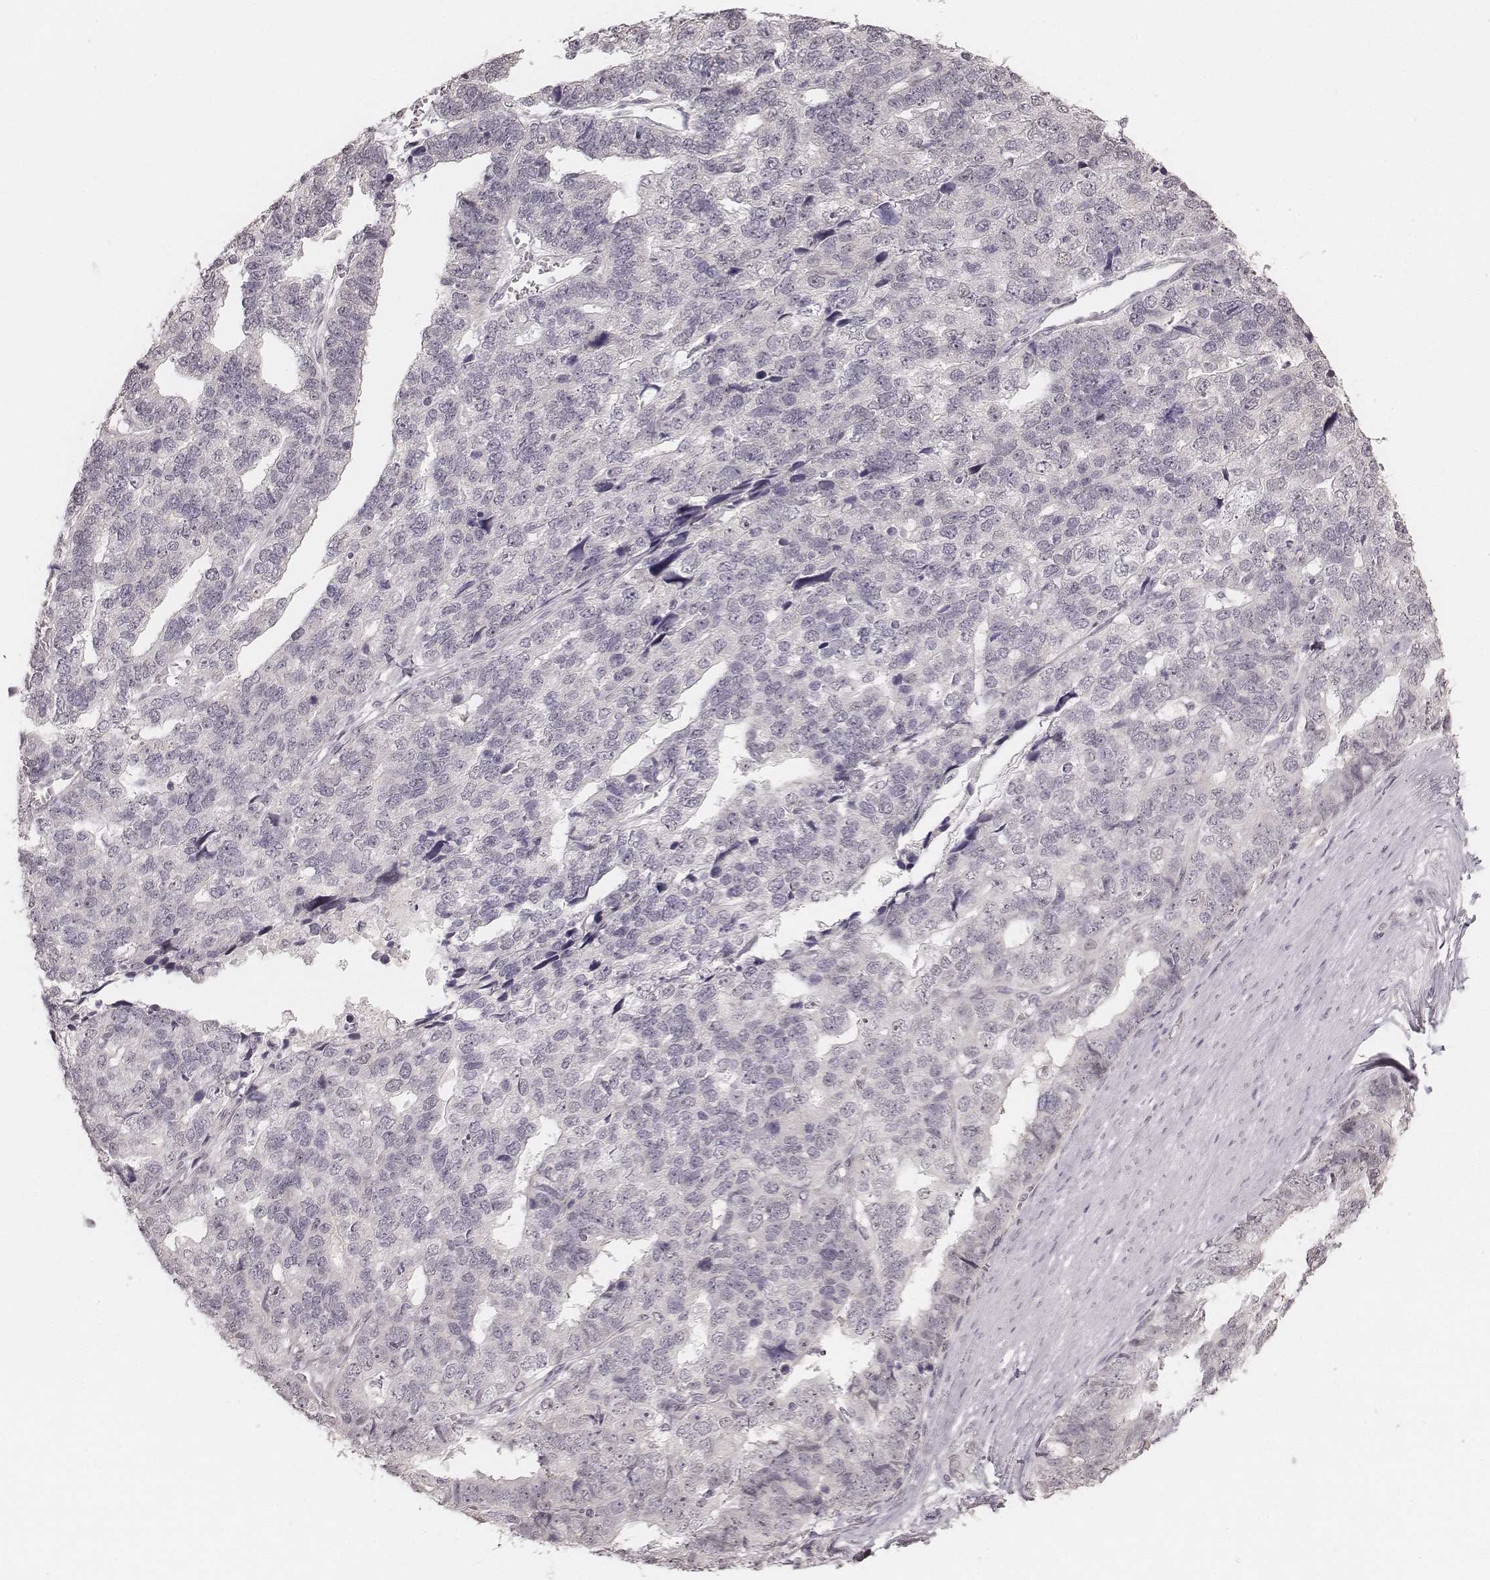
{"staining": {"intensity": "negative", "quantity": "none", "location": "none"}, "tissue": "stomach cancer", "cell_type": "Tumor cells", "image_type": "cancer", "snomed": [{"axis": "morphology", "description": "Adenocarcinoma, NOS"}, {"axis": "topography", "description": "Stomach"}], "caption": "Immunohistochemical staining of human stomach adenocarcinoma demonstrates no significant staining in tumor cells.", "gene": "RPGRIP1", "patient": {"sex": "male", "age": 69}}